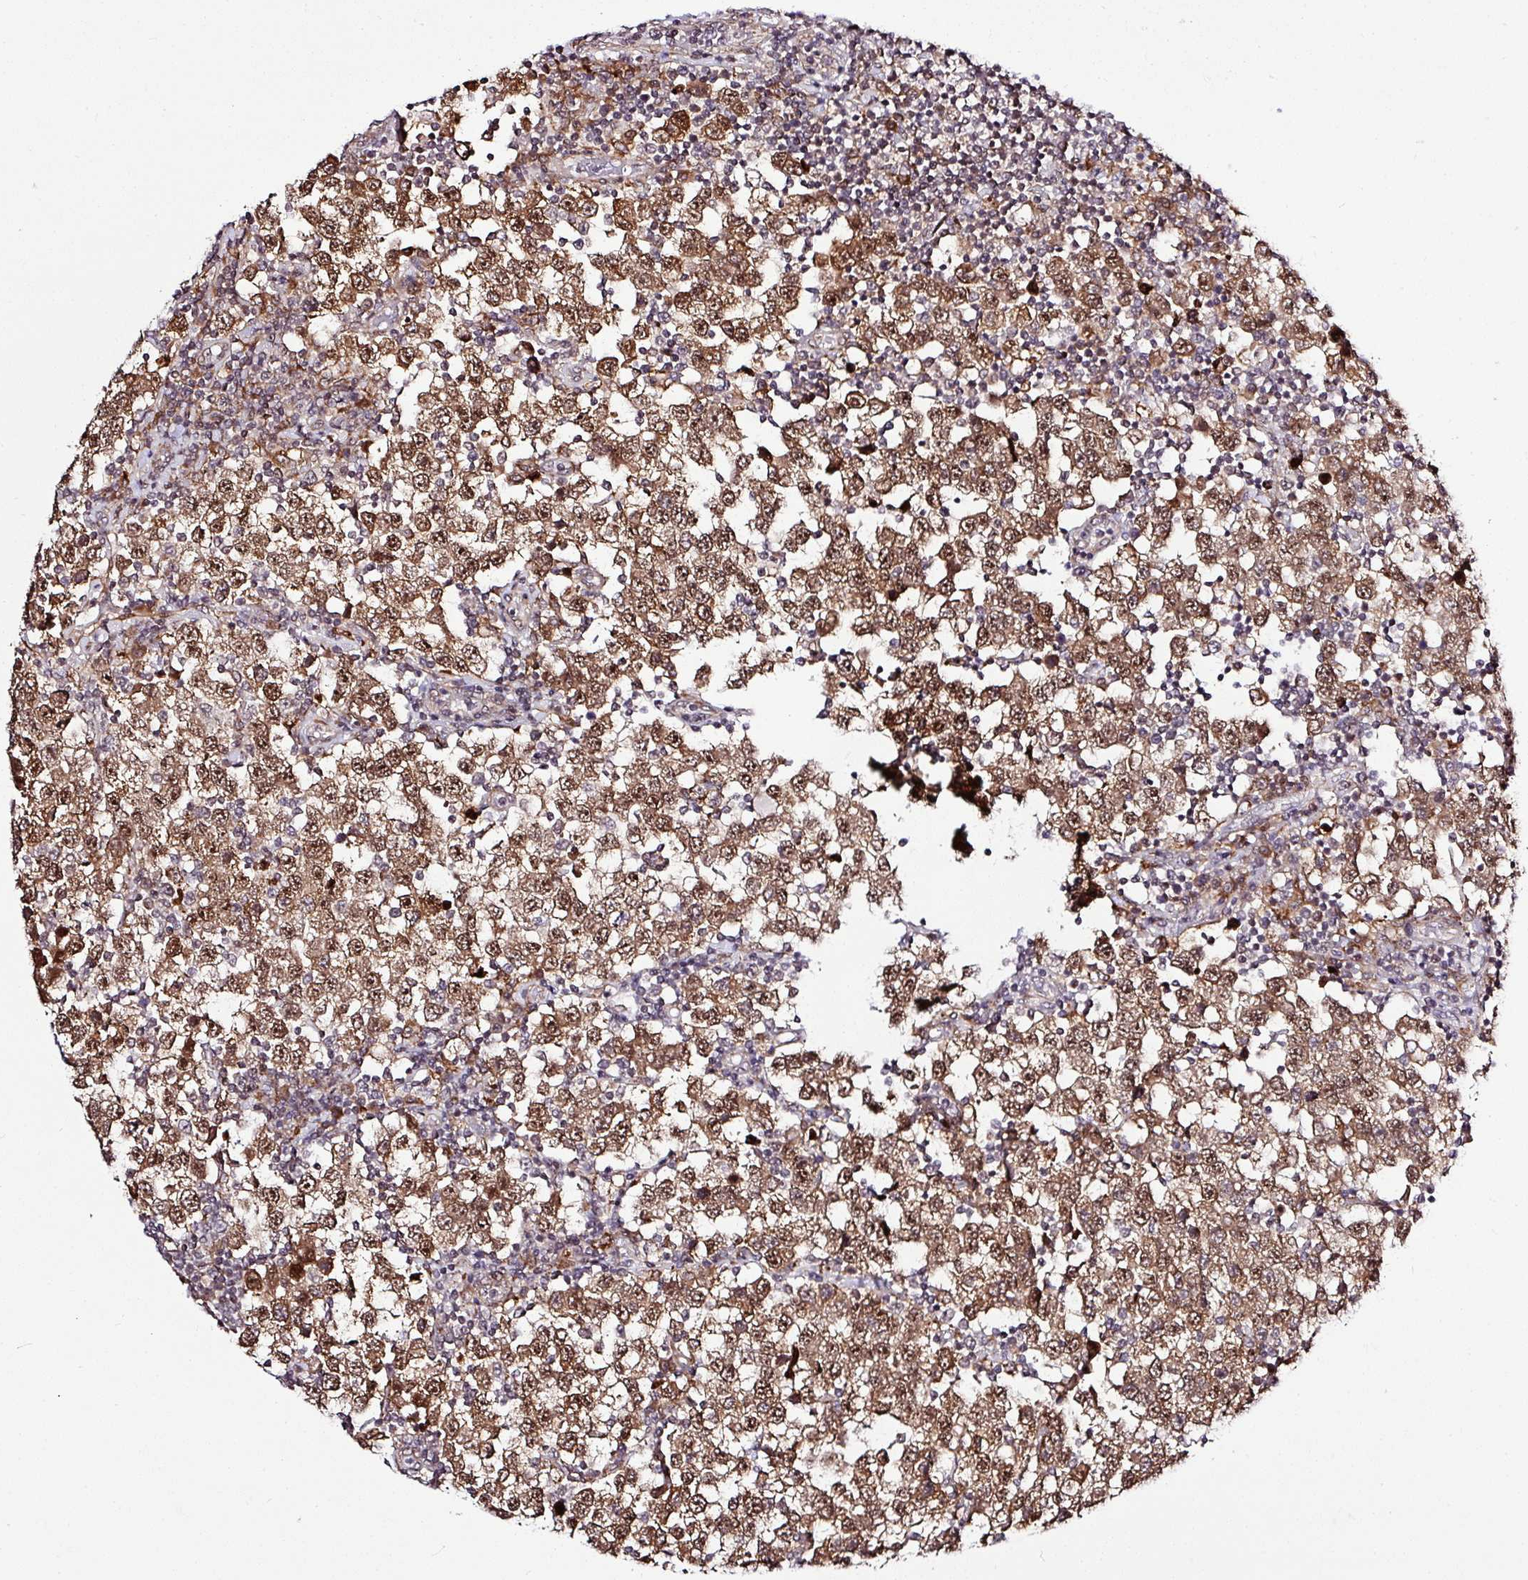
{"staining": {"intensity": "moderate", "quantity": ">75%", "location": "cytoplasmic/membranous,nuclear"}, "tissue": "testis cancer", "cell_type": "Tumor cells", "image_type": "cancer", "snomed": [{"axis": "morphology", "description": "Seminoma, NOS"}, {"axis": "topography", "description": "Testis"}], "caption": "Immunohistochemistry micrograph of human testis cancer stained for a protein (brown), which exhibits medium levels of moderate cytoplasmic/membranous and nuclear staining in about >75% of tumor cells.", "gene": "FAM153A", "patient": {"sex": "male", "age": 34}}